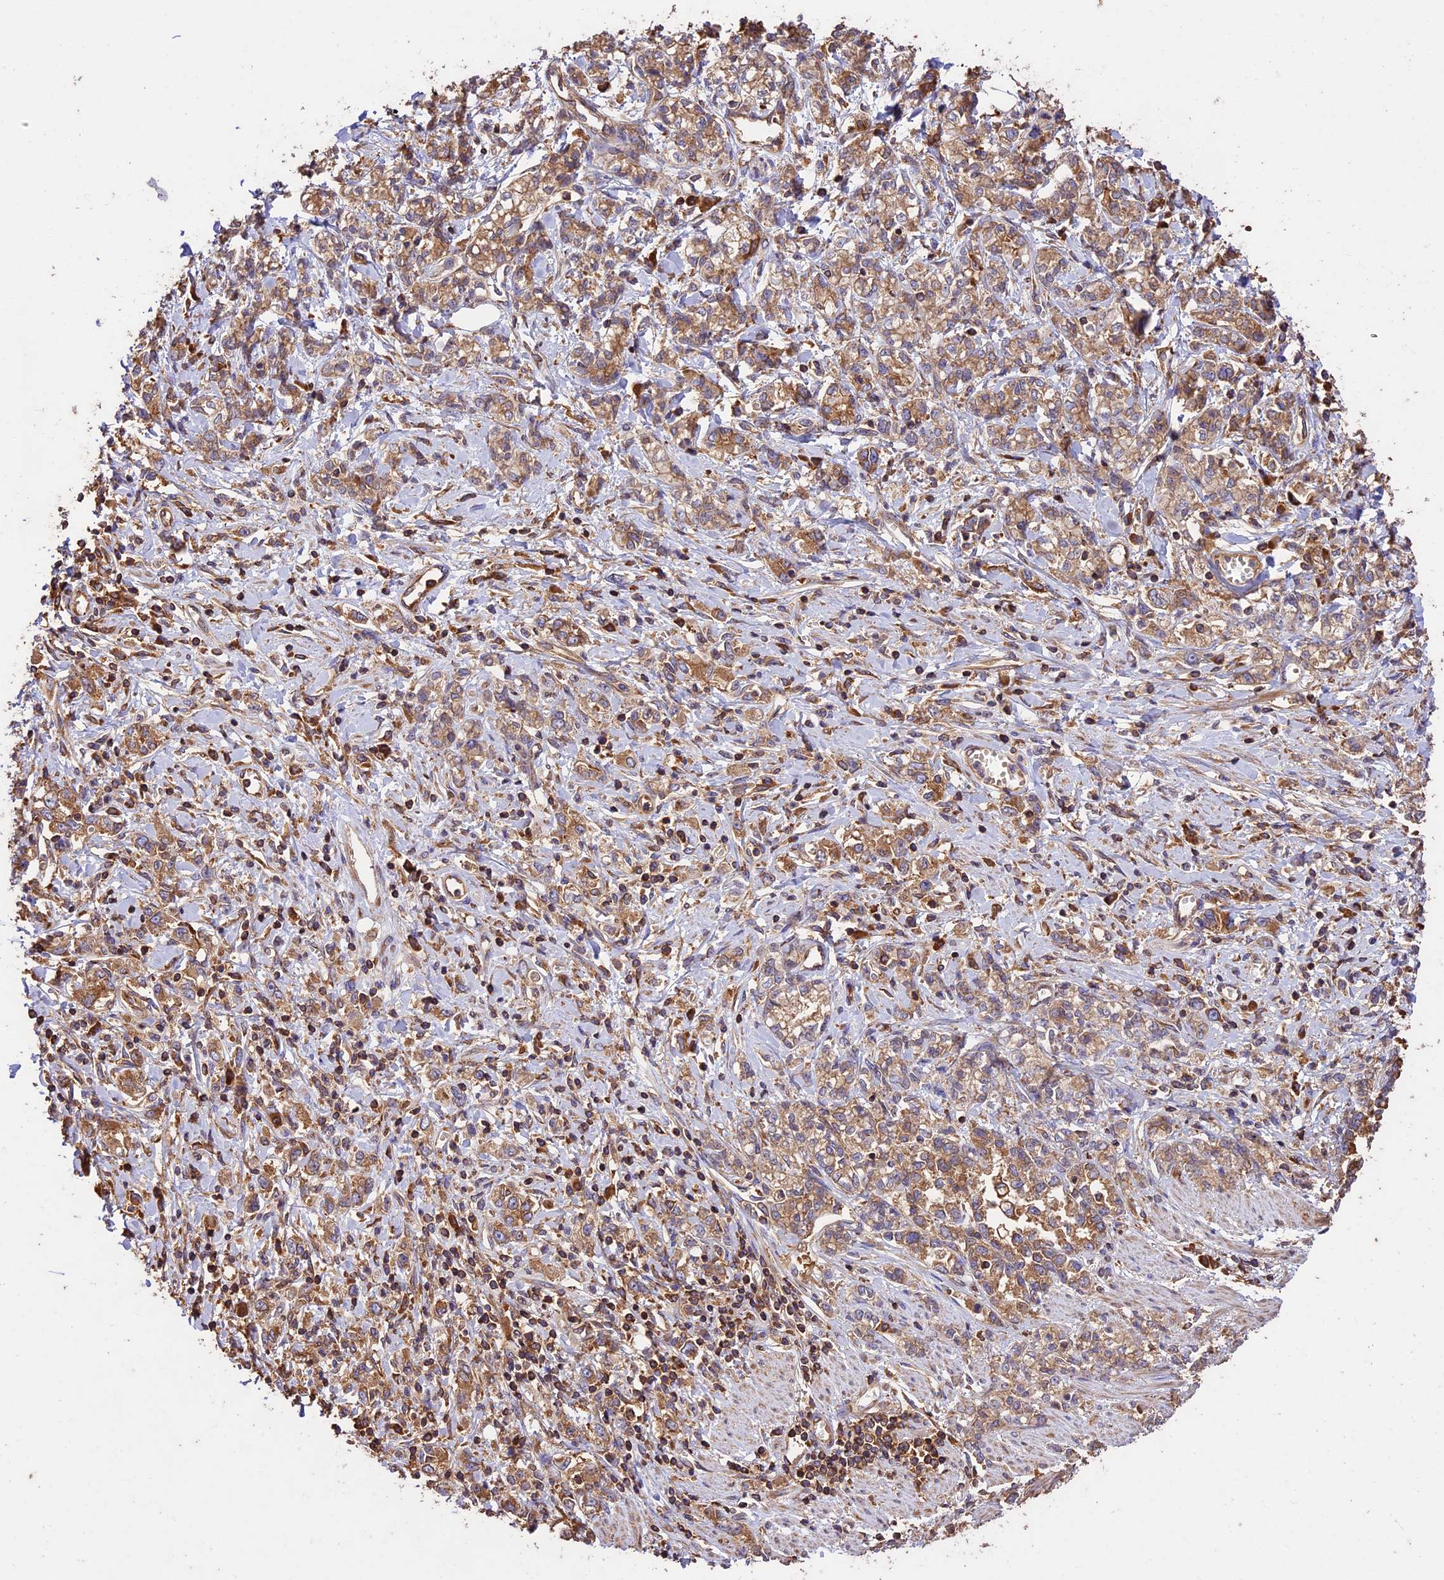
{"staining": {"intensity": "moderate", "quantity": ">75%", "location": "cytoplasmic/membranous"}, "tissue": "stomach cancer", "cell_type": "Tumor cells", "image_type": "cancer", "snomed": [{"axis": "morphology", "description": "Adenocarcinoma, NOS"}, {"axis": "topography", "description": "Stomach"}], "caption": "Protein analysis of stomach cancer (adenocarcinoma) tissue demonstrates moderate cytoplasmic/membranous staining in about >75% of tumor cells.", "gene": "KARS1", "patient": {"sex": "female", "age": 76}}